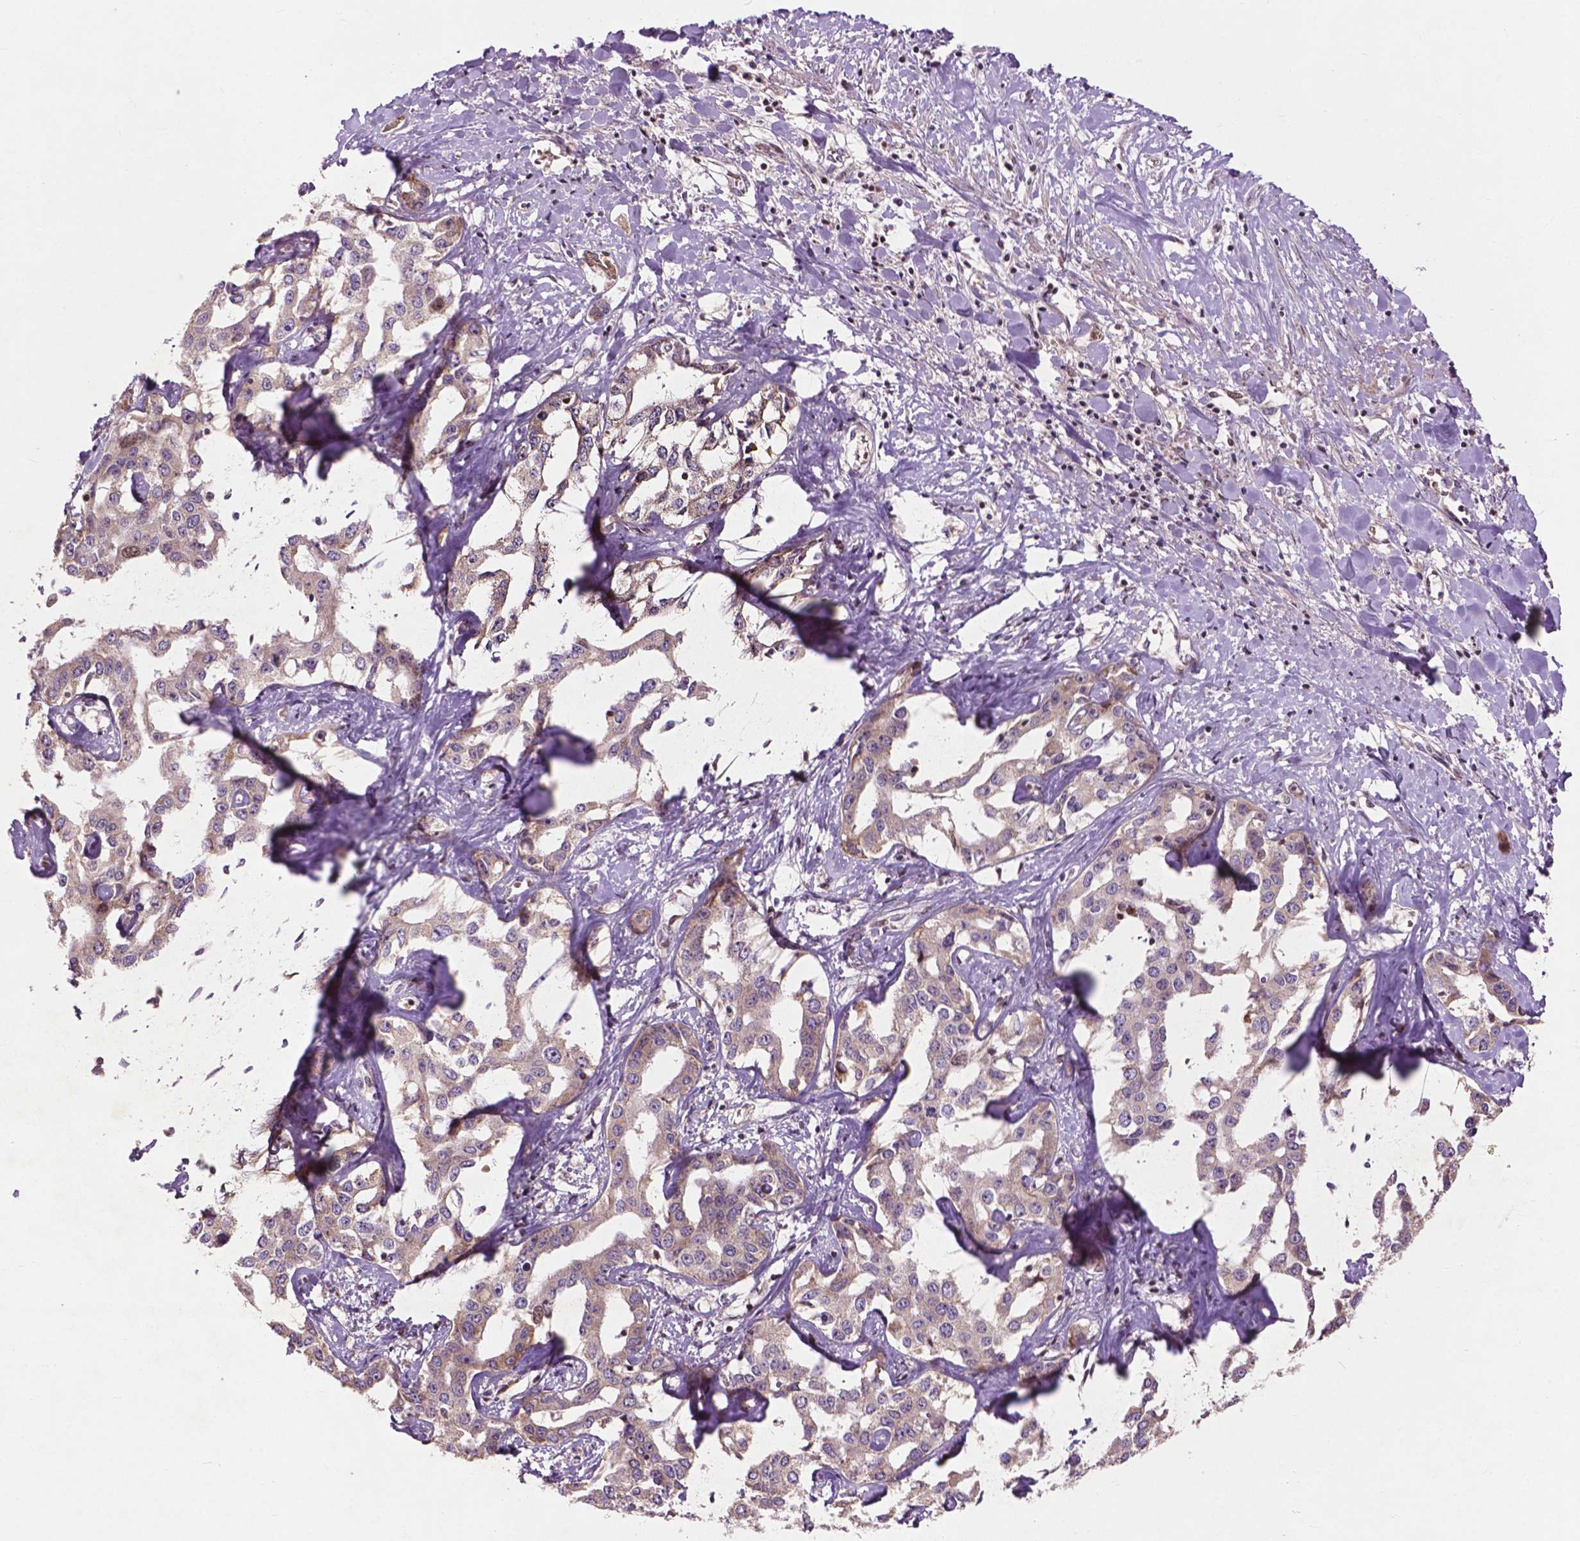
{"staining": {"intensity": "weak", "quantity": "25%-75%", "location": "cytoplasmic/membranous"}, "tissue": "liver cancer", "cell_type": "Tumor cells", "image_type": "cancer", "snomed": [{"axis": "morphology", "description": "Cholangiocarcinoma"}, {"axis": "topography", "description": "Liver"}], "caption": "Immunohistochemistry (IHC) photomicrograph of neoplastic tissue: human liver cholangiocarcinoma stained using IHC exhibits low levels of weak protein expression localized specifically in the cytoplasmic/membranous of tumor cells, appearing as a cytoplasmic/membranous brown color.", "gene": "B3GALNT2", "patient": {"sex": "male", "age": 59}}